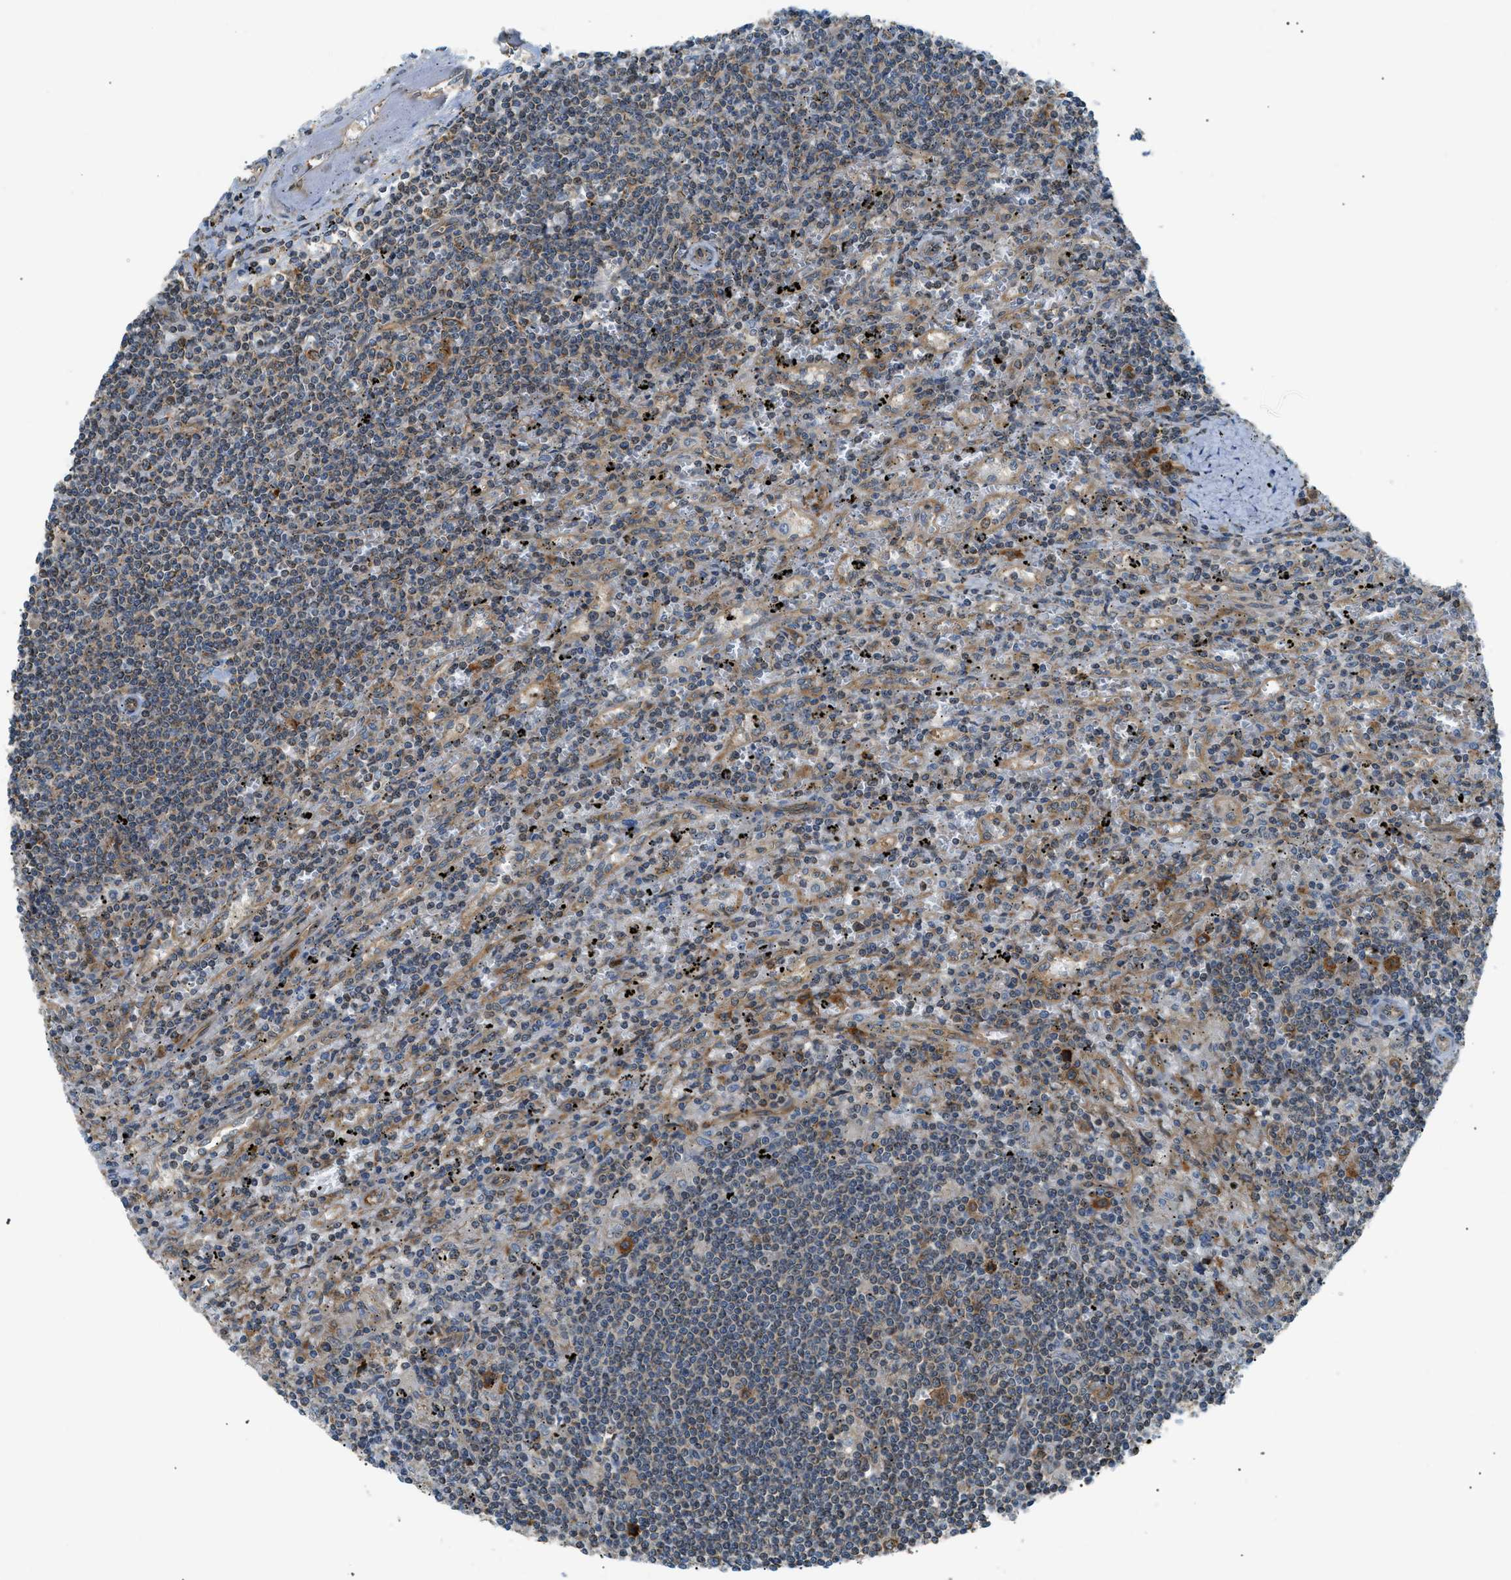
{"staining": {"intensity": "negative", "quantity": "none", "location": "none"}, "tissue": "lymphoma", "cell_type": "Tumor cells", "image_type": "cancer", "snomed": [{"axis": "morphology", "description": "Malignant lymphoma, non-Hodgkin's type, Low grade"}, {"axis": "topography", "description": "Spleen"}], "caption": "IHC image of lymphoma stained for a protein (brown), which exhibits no staining in tumor cells.", "gene": "SRPK1", "patient": {"sex": "male", "age": 76}}